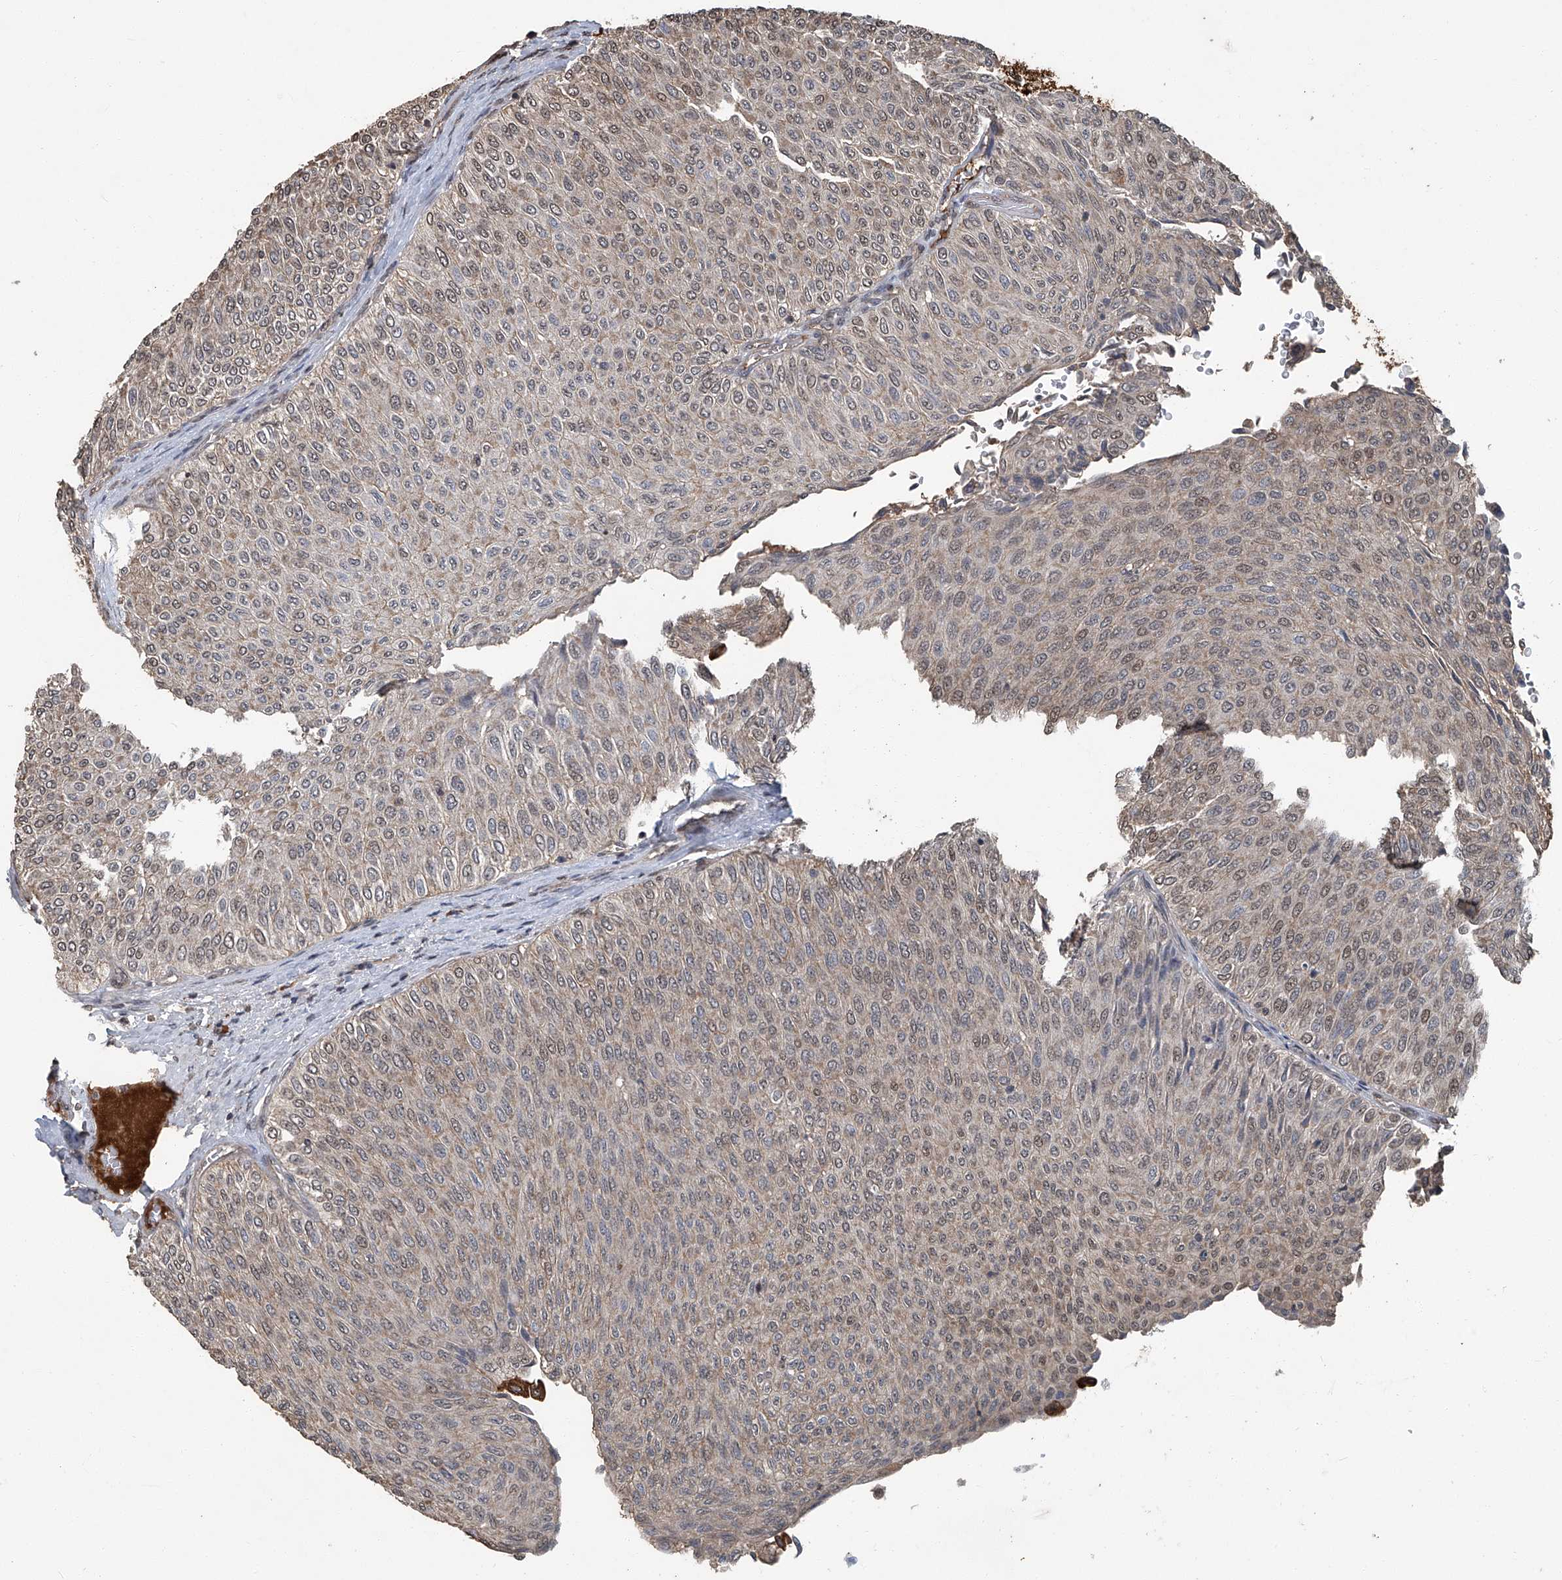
{"staining": {"intensity": "weak", "quantity": "25%-75%", "location": "cytoplasmic/membranous,nuclear"}, "tissue": "urothelial cancer", "cell_type": "Tumor cells", "image_type": "cancer", "snomed": [{"axis": "morphology", "description": "Urothelial carcinoma, Low grade"}, {"axis": "topography", "description": "Urinary bladder"}], "caption": "There is low levels of weak cytoplasmic/membranous and nuclear positivity in tumor cells of urothelial cancer, as demonstrated by immunohistochemical staining (brown color).", "gene": "GPR132", "patient": {"sex": "male", "age": 78}}